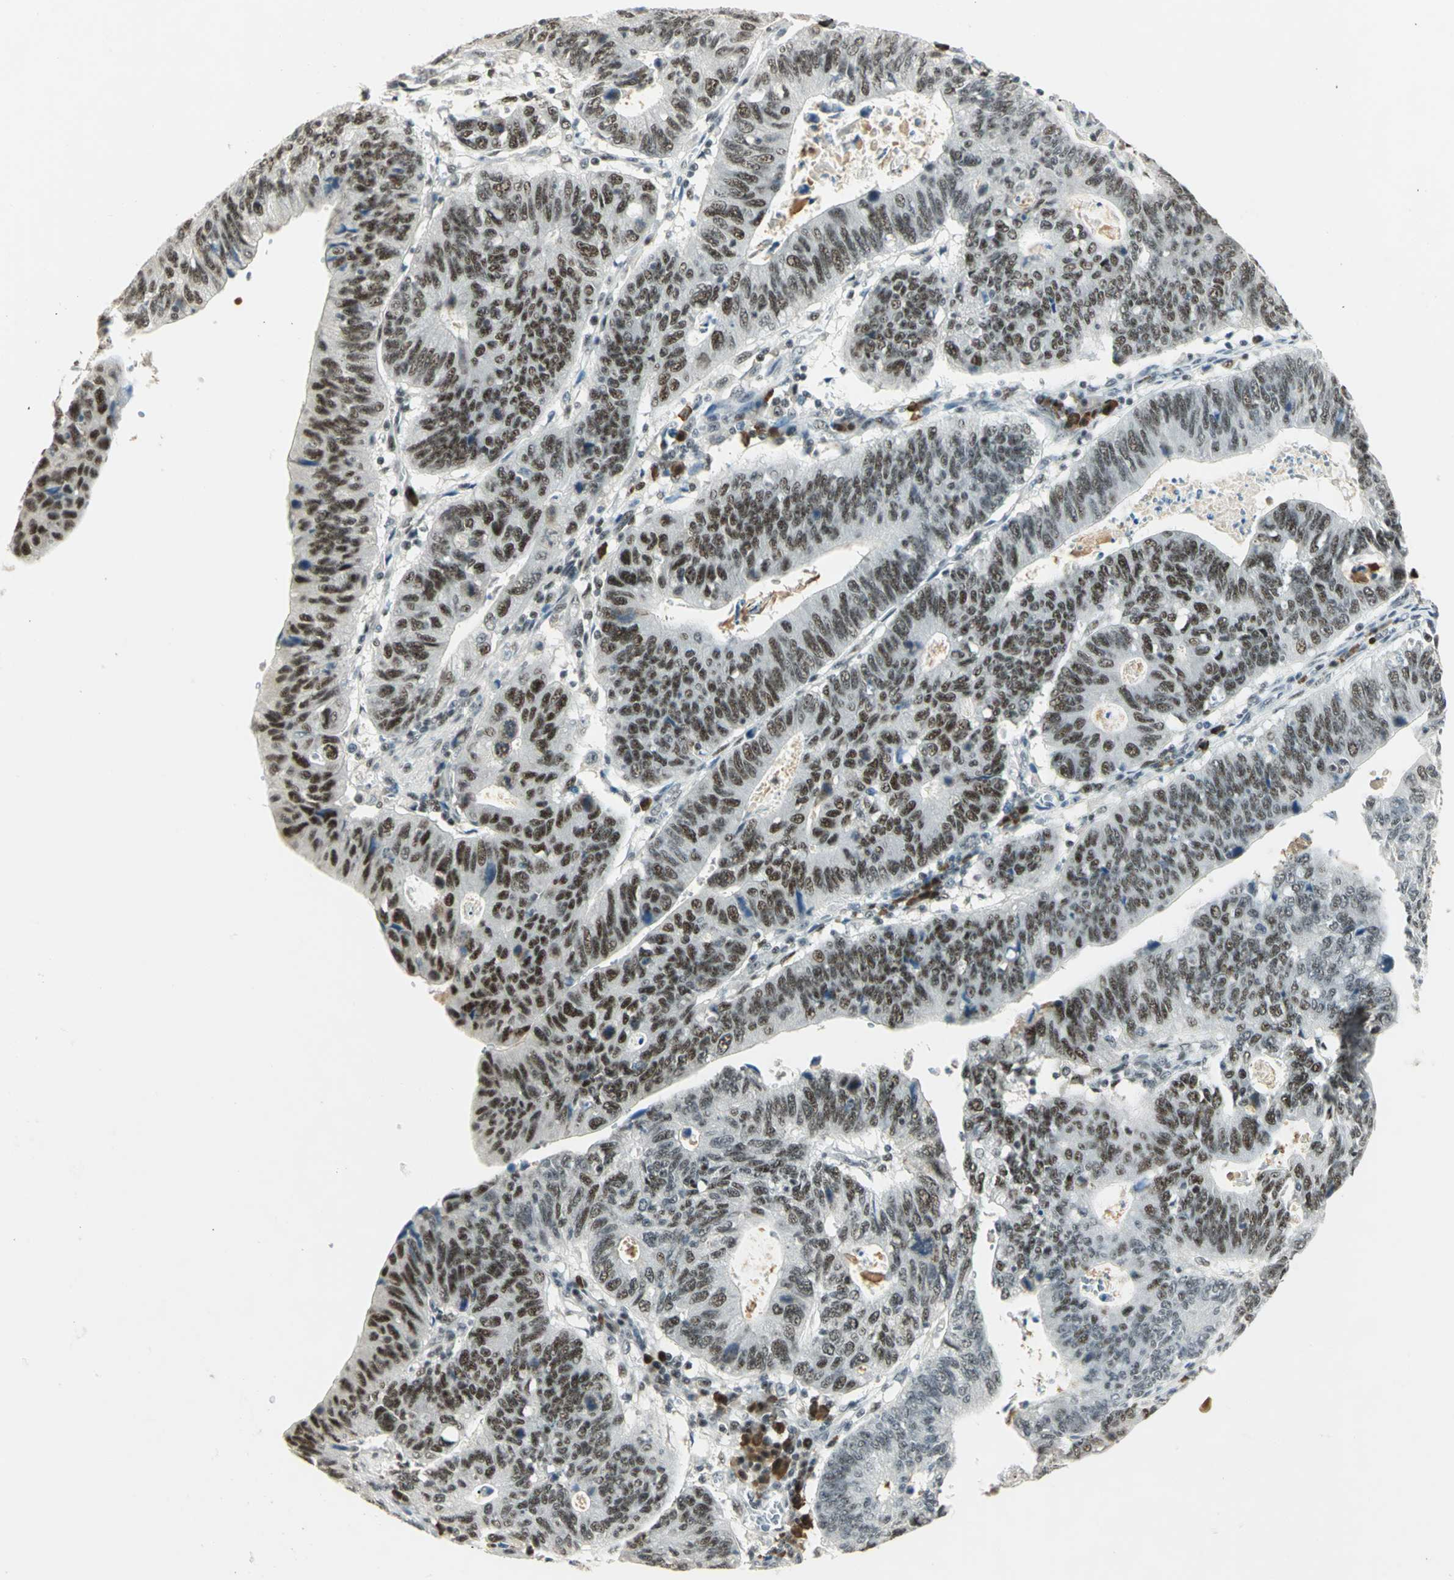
{"staining": {"intensity": "moderate", "quantity": ">75%", "location": "nuclear"}, "tissue": "stomach cancer", "cell_type": "Tumor cells", "image_type": "cancer", "snomed": [{"axis": "morphology", "description": "Adenocarcinoma, NOS"}, {"axis": "topography", "description": "Stomach"}], "caption": "This image demonstrates immunohistochemistry (IHC) staining of adenocarcinoma (stomach), with medium moderate nuclear expression in approximately >75% of tumor cells.", "gene": "CCNT1", "patient": {"sex": "male", "age": 59}}